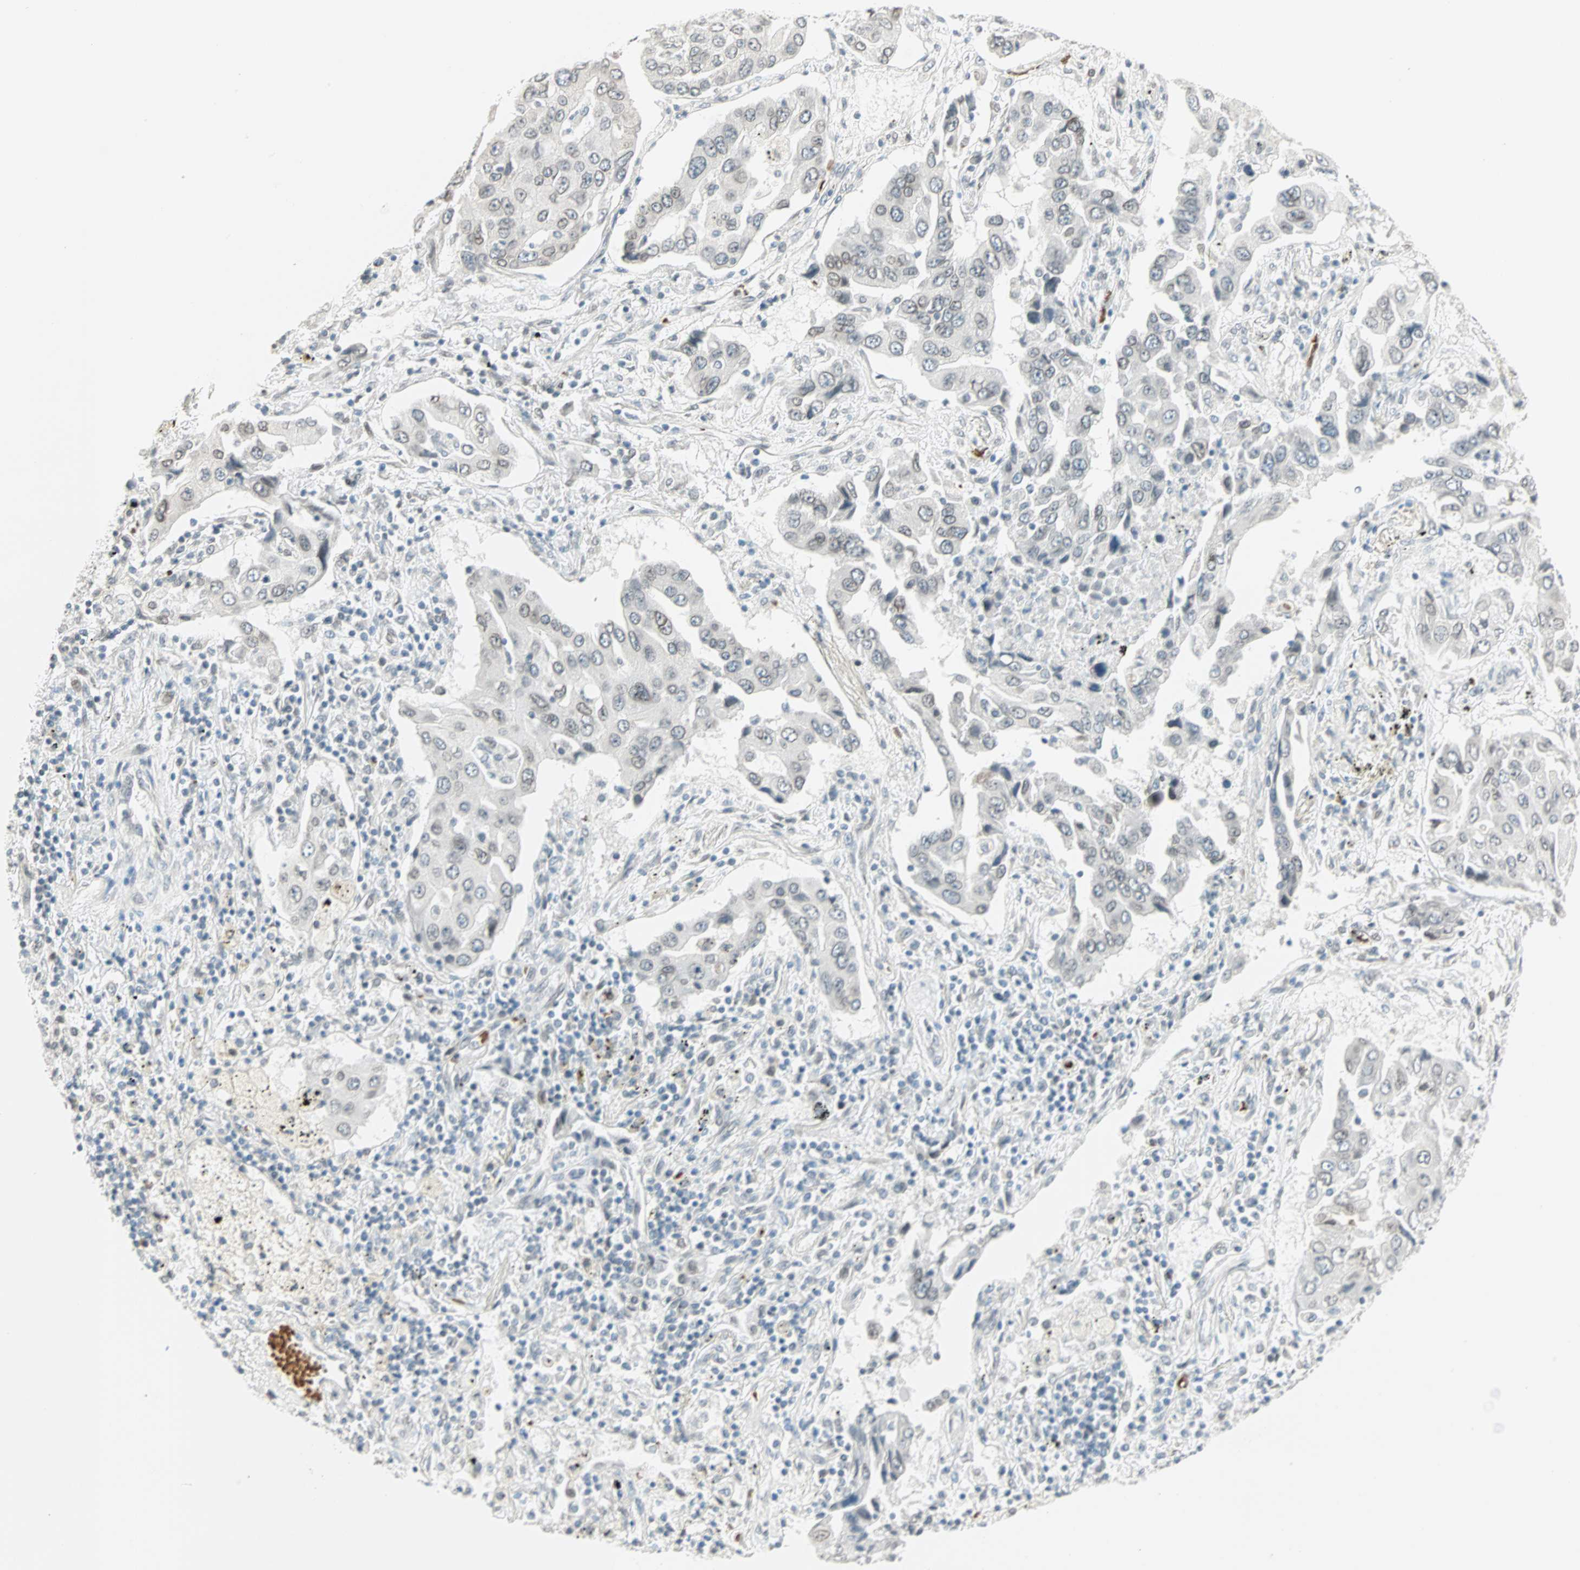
{"staining": {"intensity": "weak", "quantity": "<25%", "location": "nuclear"}, "tissue": "lung cancer", "cell_type": "Tumor cells", "image_type": "cancer", "snomed": [{"axis": "morphology", "description": "Adenocarcinoma, NOS"}, {"axis": "topography", "description": "Lung"}], "caption": "A histopathology image of adenocarcinoma (lung) stained for a protein displays no brown staining in tumor cells. (Brightfield microscopy of DAB (3,3'-diaminobenzidine) immunohistochemistry at high magnification).", "gene": "BCAN", "patient": {"sex": "female", "age": 65}}